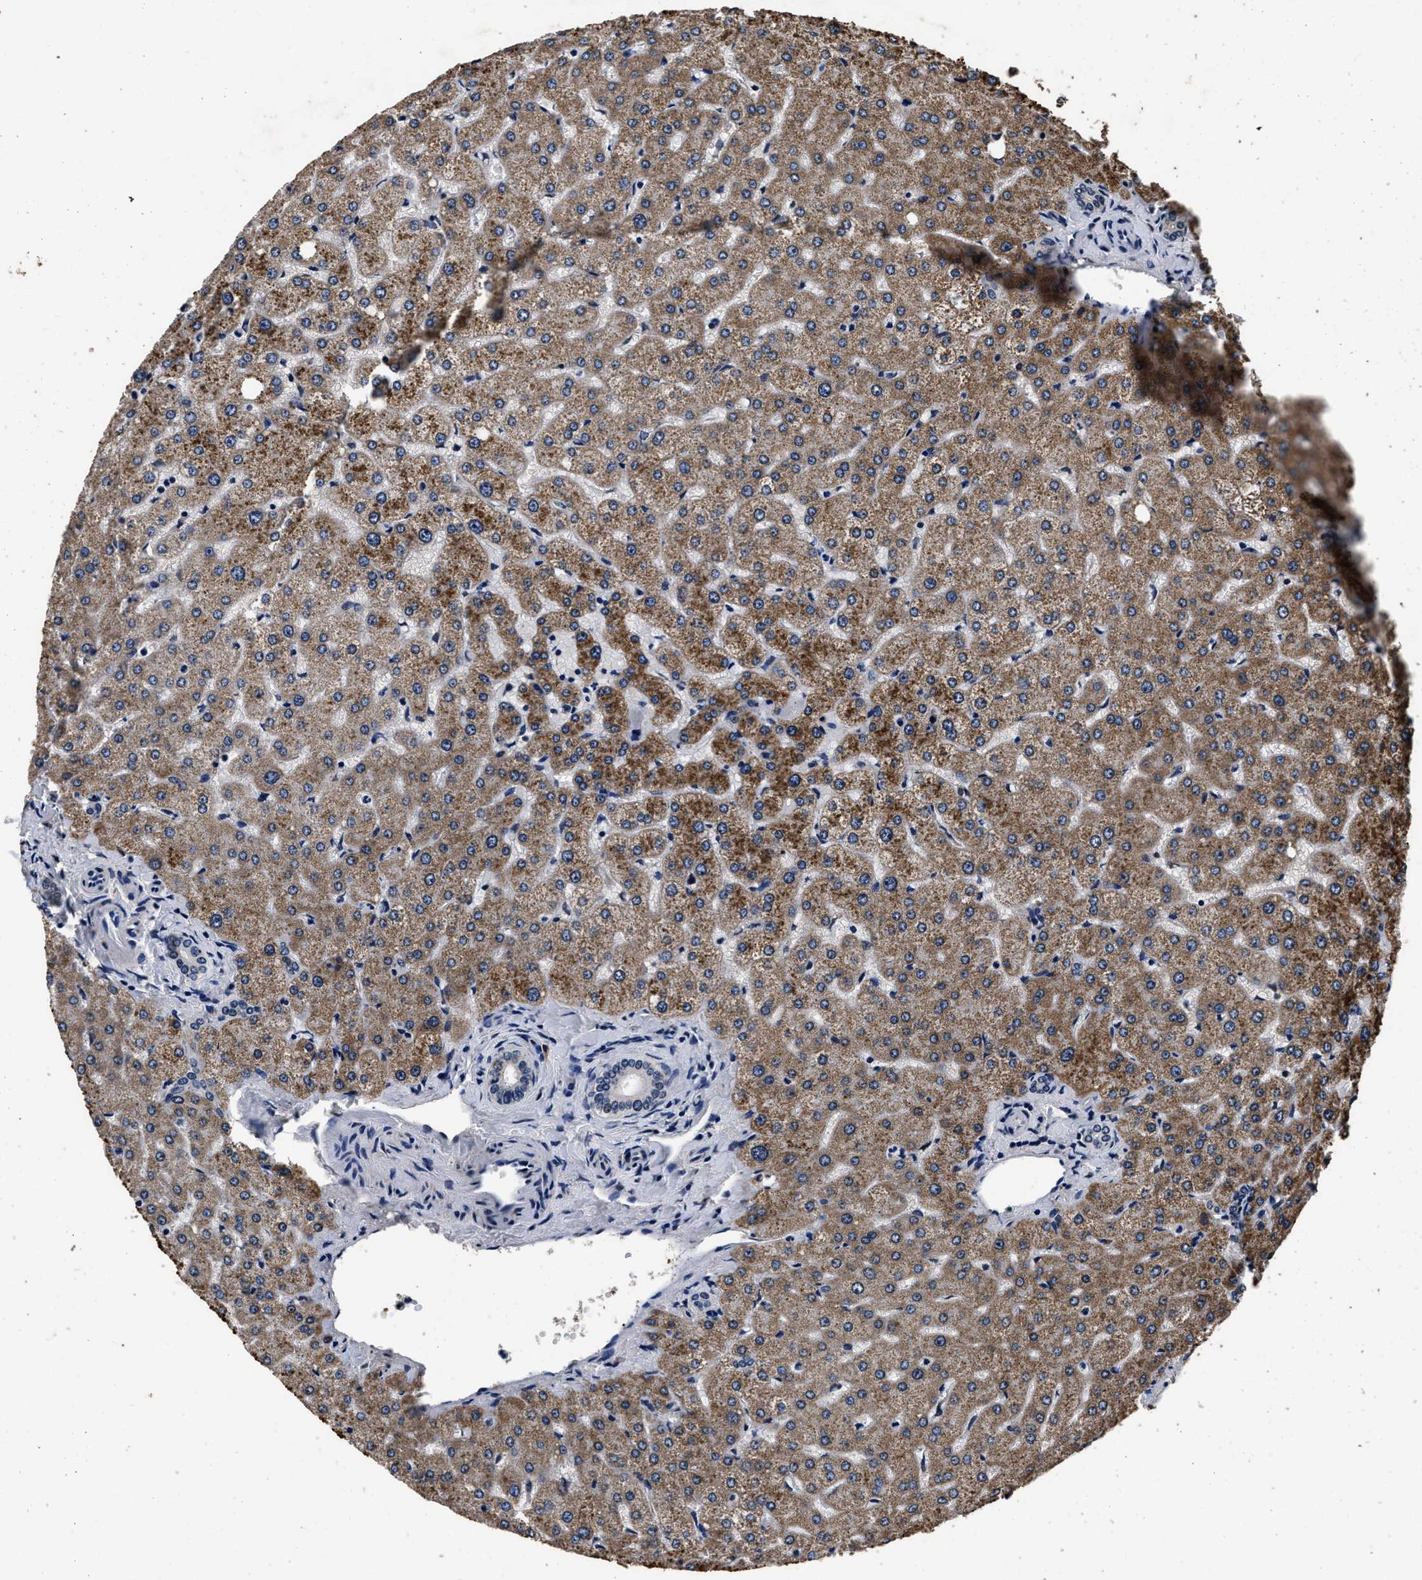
{"staining": {"intensity": "negative", "quantity": "none", "location": "none"}, "tissue": "liver", "cell_type": "Cholangiocytes", "image_type": "normal", "snomed": [{"axis": "morphology", "description": "Normal tissue, NOS"}, {"axis": "topography", "description": "Liver"}], "caption": "Histopathology image shows no protein staining in cholangiocytes of benign liver. (Stains: DAB (3,3'-diaminobenzidine) immunohistochemistry with hematoxylin counter stain, Microscopy: brightfield microscopy at high magnification).", "gene": "CSTF1", "patient": {"sex": "female", "age": 54}}